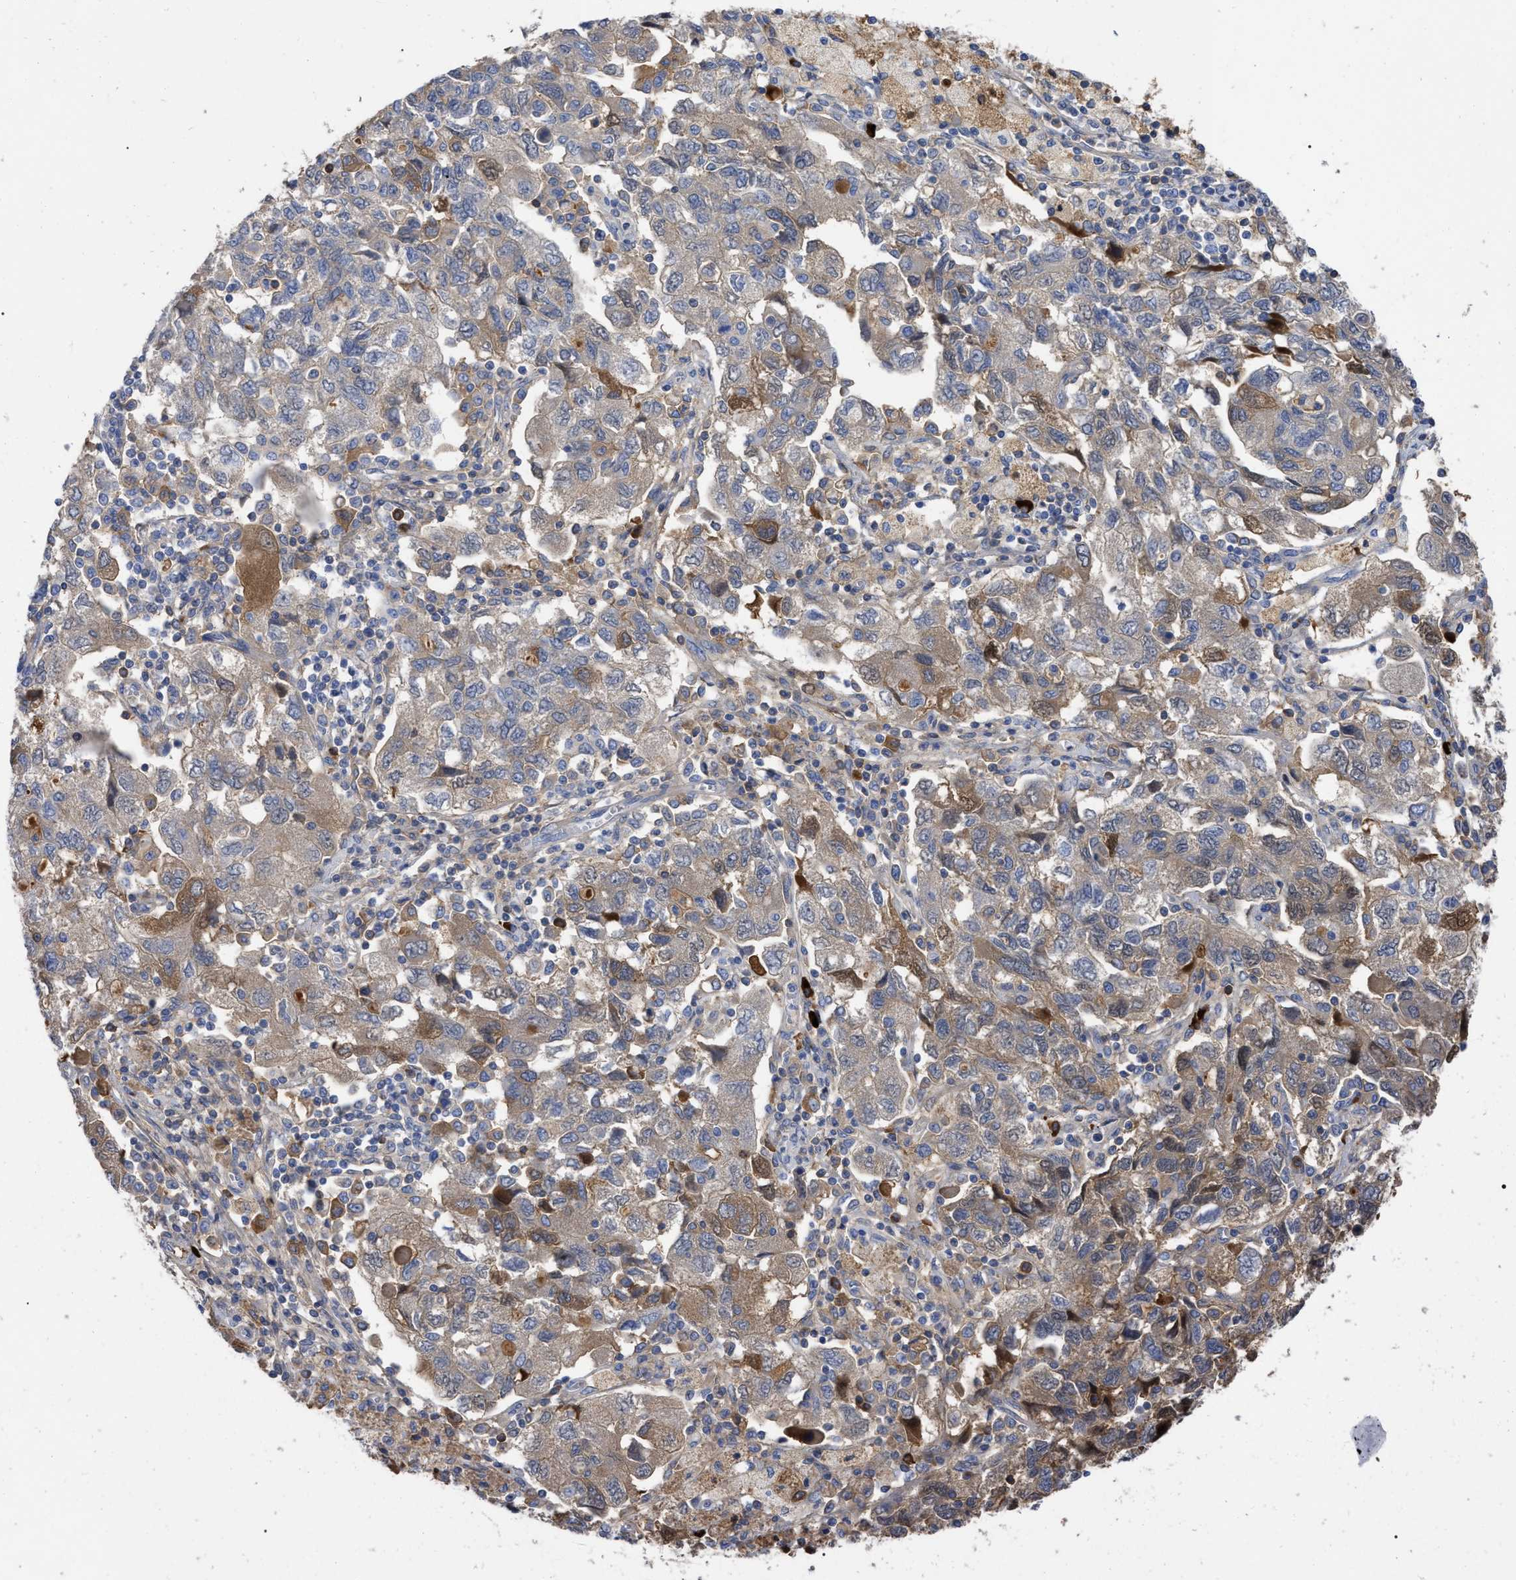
{"staining": {"intensity": "weak", "quantity": ">75%", "location": "cytoplasmic/membranous"}, "tissue": "ovarian cancer", "cell_type": "Tumor cells", "image_type": "cancer", "snomed": [{"axis": "morphology", "description": "Carcinoma, NOS"}, {"axis": "morphology", "description": "Cystadenocarcinoma, serous, NOS"}, {"axis": "topography", "description": "Ovary"}], "caption": "Immunohistochemical staining of human ovarian serous cystadenocarcinoma demonstrates low levels of weak cytoplasmic/membranous protein positivity in approximately >75% of tumor cells.", "gene": "IGHV5-51", "patient": {"sex": "female", "age": 69}}